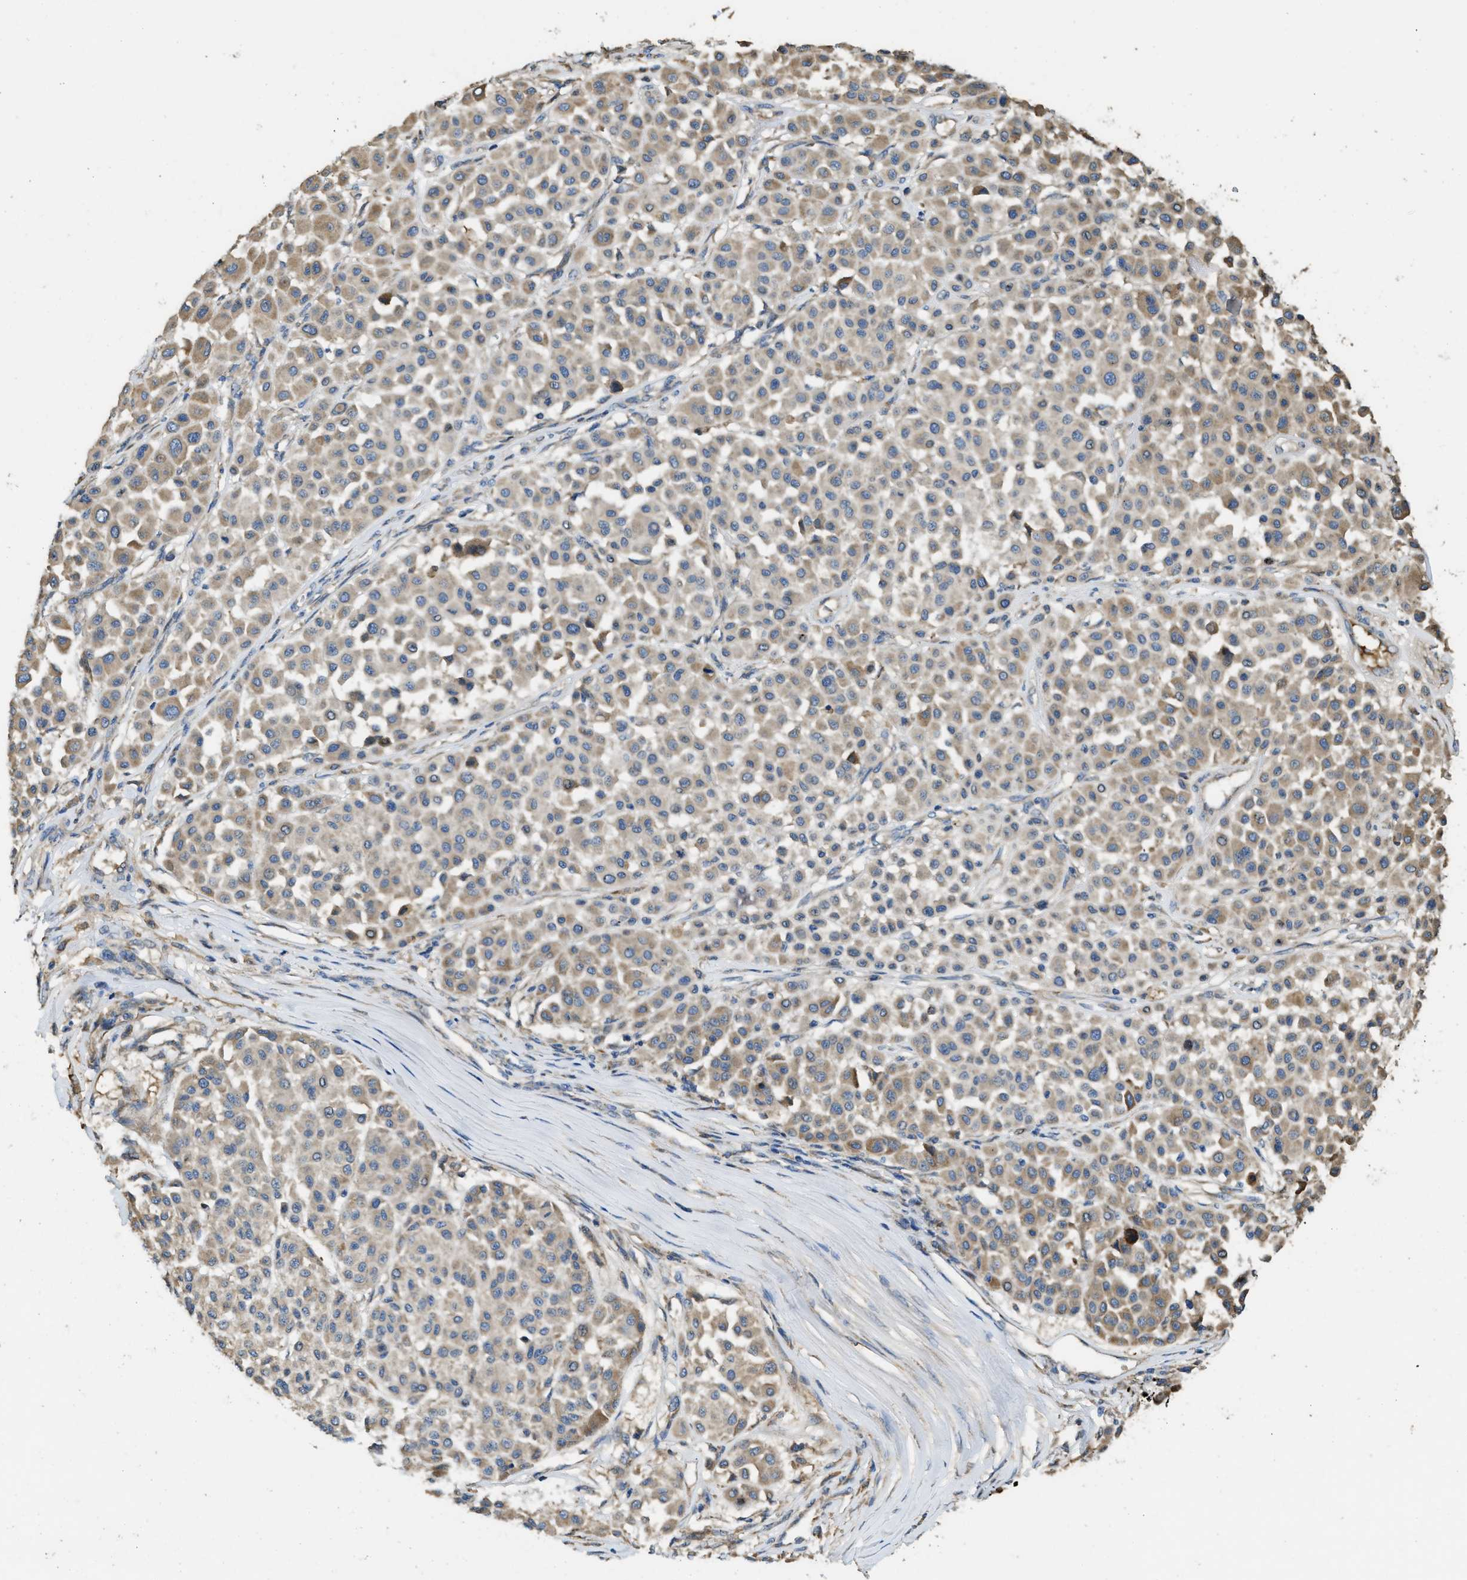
{"staining": {"intensity": "moderate", "quantity": "25%-75%", "location": "cytoplasmic/membranous"}, "tissue": "melanoma", "cell_type": "Tumor cells", "image_type": "cancer", "snomed": [{"axis": "morphology", "description": "Malignant melanoma, Metastatic site"}, {"axis": "topography", "description": "Soft tissue"}], "caption": "Immunohistochemical staining of human melanoma reveals moderate cytoplasmic/membranous protein positivity in approximately 25%-75% of tumor cells.", "gene": "RIPK2", "patient": {"sex": "male", "age": 41}}